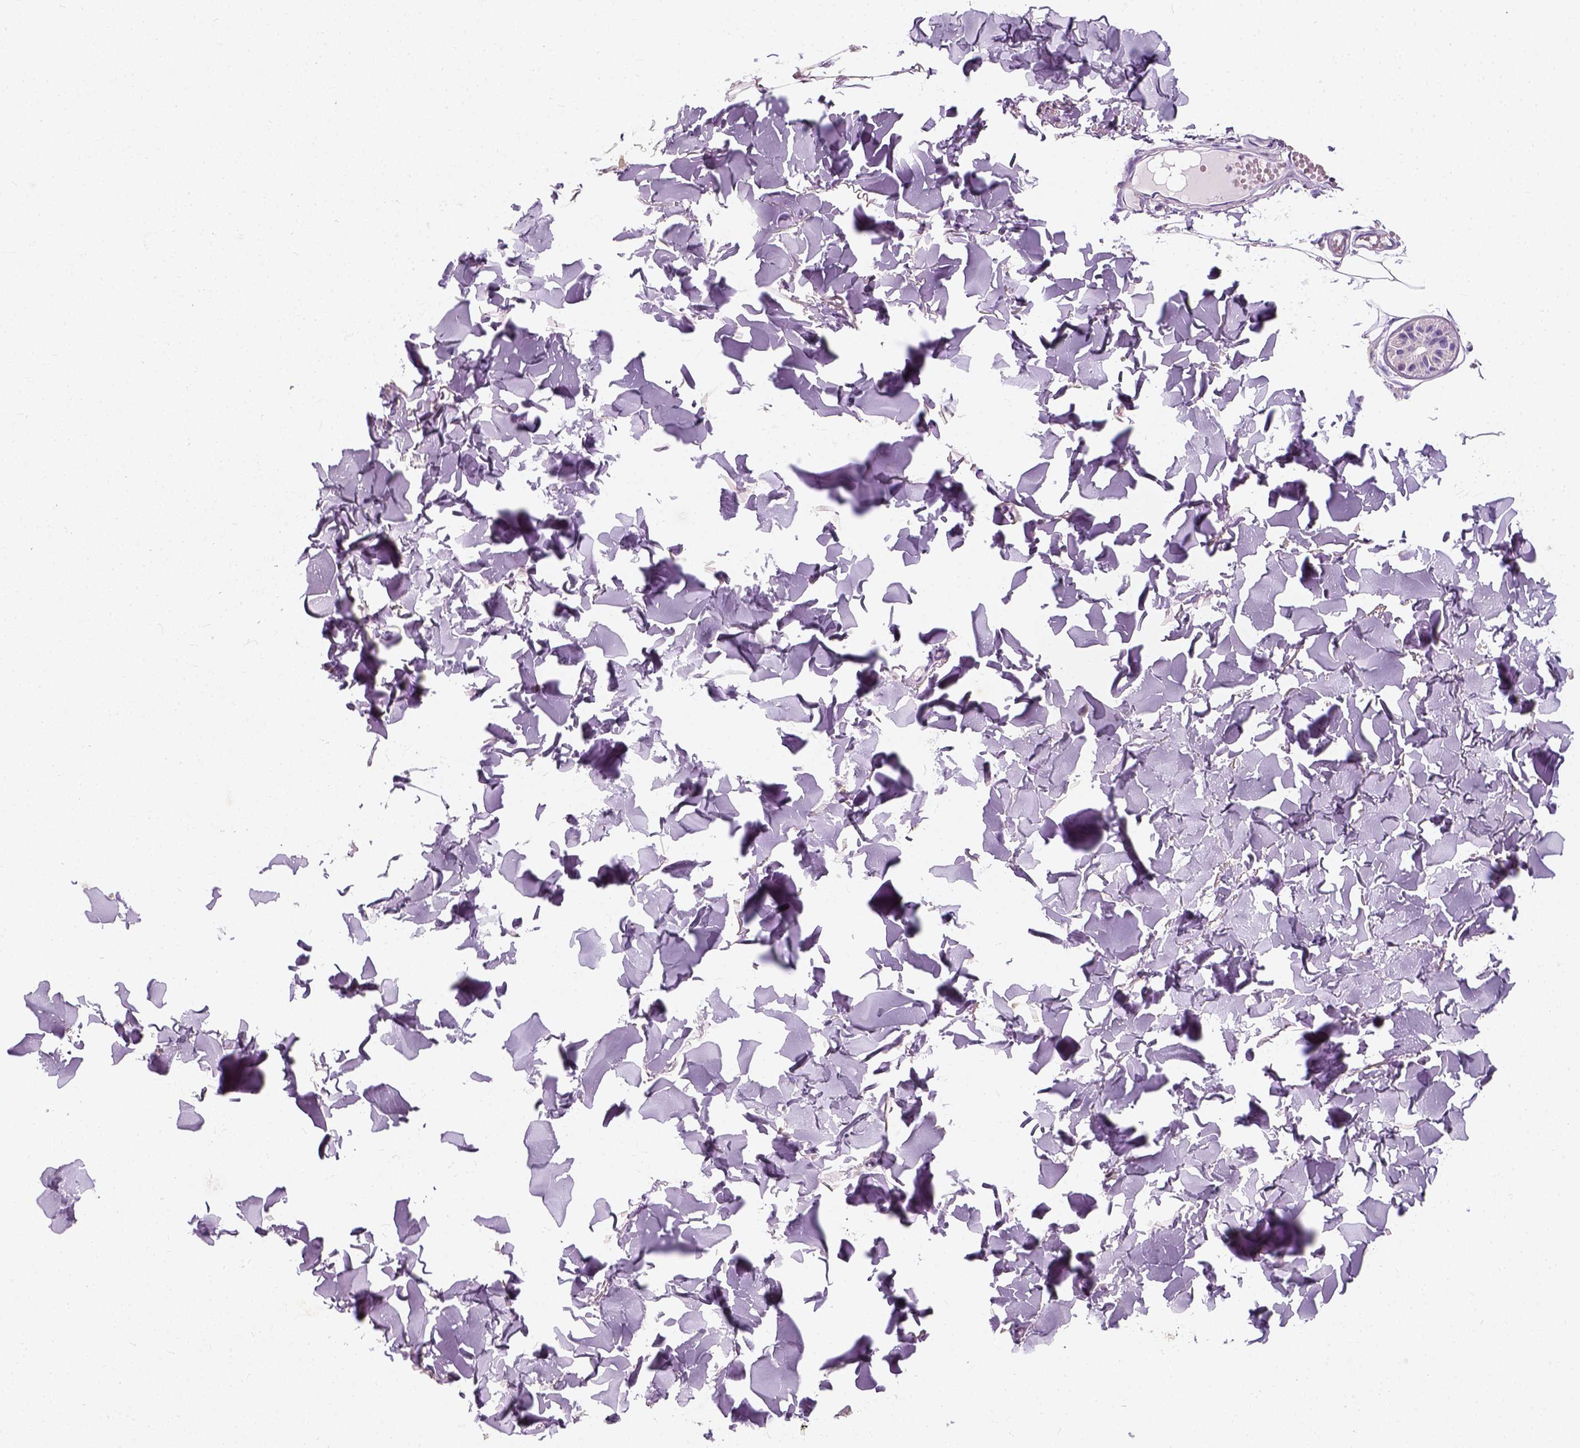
{"staining": {"intensity": "negative", "quantity": "none", "location": "none"}, "tissue": "adipose tissue", "cell_type": "Adipocytes", "image_type": "normal", "snomed": [{"axis": "morphology", "description": "Normal tissue, NOS"}, {"axis": "topography", "description": "Skin"}, {"axis": "topography", "description": "Peripheral nerve tissue"}], "caption": "IHC histopathology image of unremarkable adipose tissue: adipose tissue stained with DAB (3,3'-diaminobenzidine) exhibits no significant protein expression in adipocytes.", "gene": "CHODL", "patient": {"sex": "female", "age": 45}}